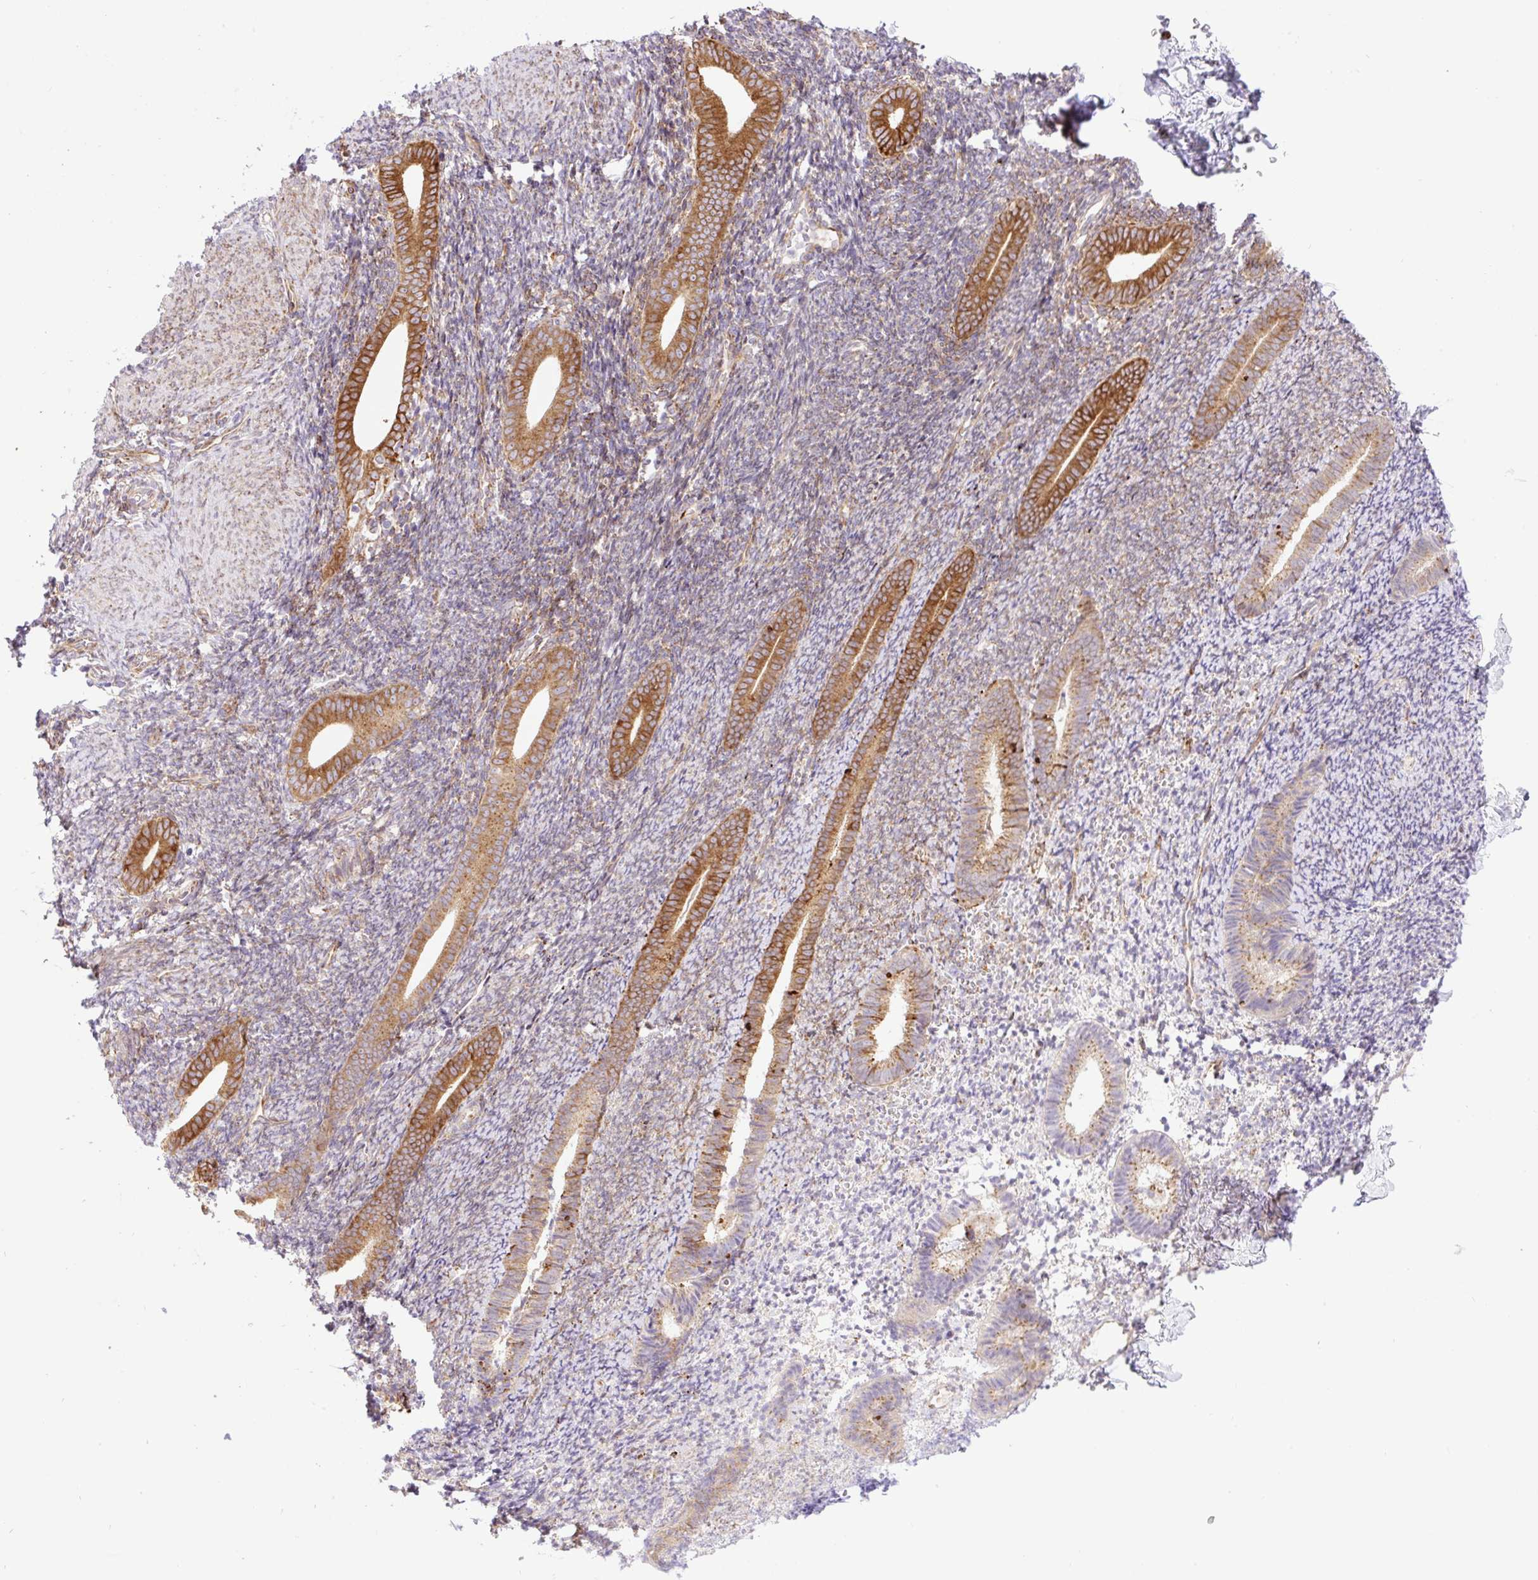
{"staining": {"intensity": "moderate", "quantity": "25%-75%", "location": "cytoplasmic/membranous"}, "tissue": "endometrium", "cell_type": "Cells in endometrial stroma", "image_type": "normal", "snomed": [{"axis": "morphology", "description": "Normal tissue, NOS"}, {"axis": "topography", "description": "Endometrium"}], "caption": "The image displays a brown stain indicating the presence of a protein in the cytoplasmic/membranous of cells in endometrial stroma in endometrium. (Brightfield microscopy of DAB IHC at high magnification).", "gene": "RAB30", "patient": {"sex": "female", "age": 39}}